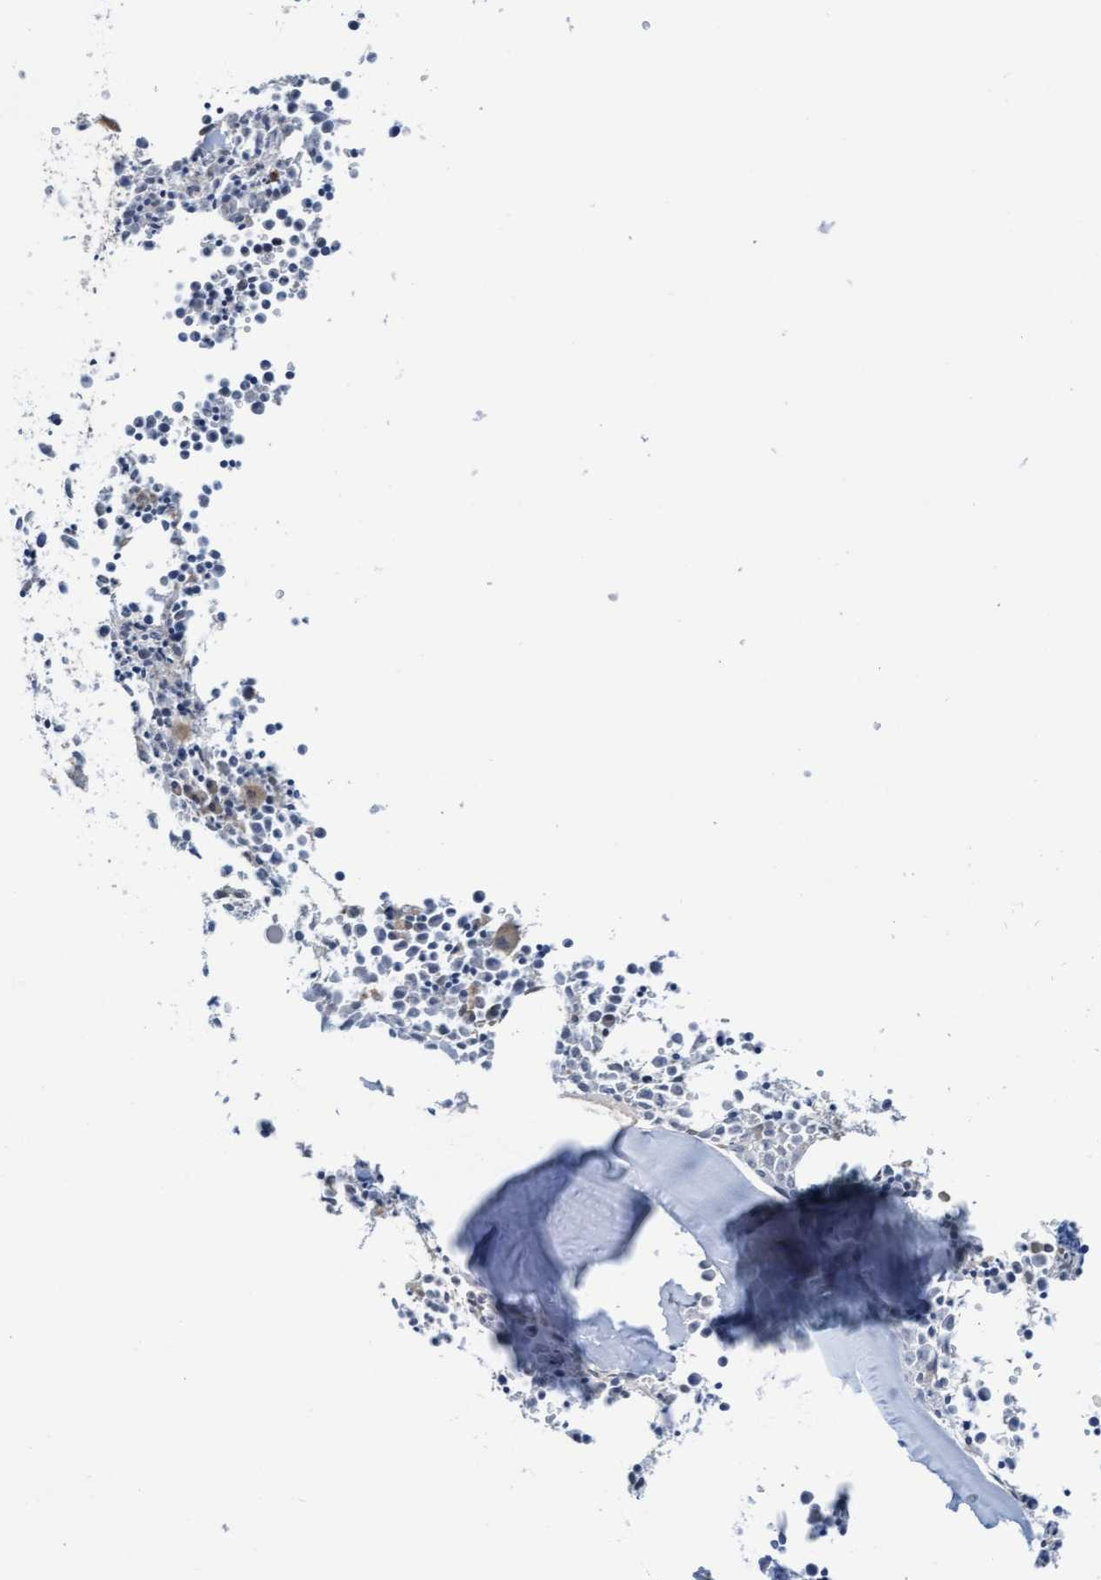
{"staining": {"intensity": "moderate", "quantity": "25%-75%", "location": "cytoplasmic/membranous"}, "tissue": "bone marrow", "cell_type": "Hematopoietic cells", "image_type": "normal", "snomed": [{"axis": "morphology", "description": "Normal tissue, NOS"}, {"axis": "morphology", "description": "Inflammation, NOS"}, {"axis": "topography", "description": "Bone marrow"}], "caption": "Bone marrow stained for a protein exhibits moderate cytoplasmic/membranous positivity in hematopoietic cells. (Stains: DAB in brown, nuclei in blue, Microscopy: brightfield microscopy at high magnification).", "gene": "ZNF566", "patient": {"sex": "male", "age": 31}}